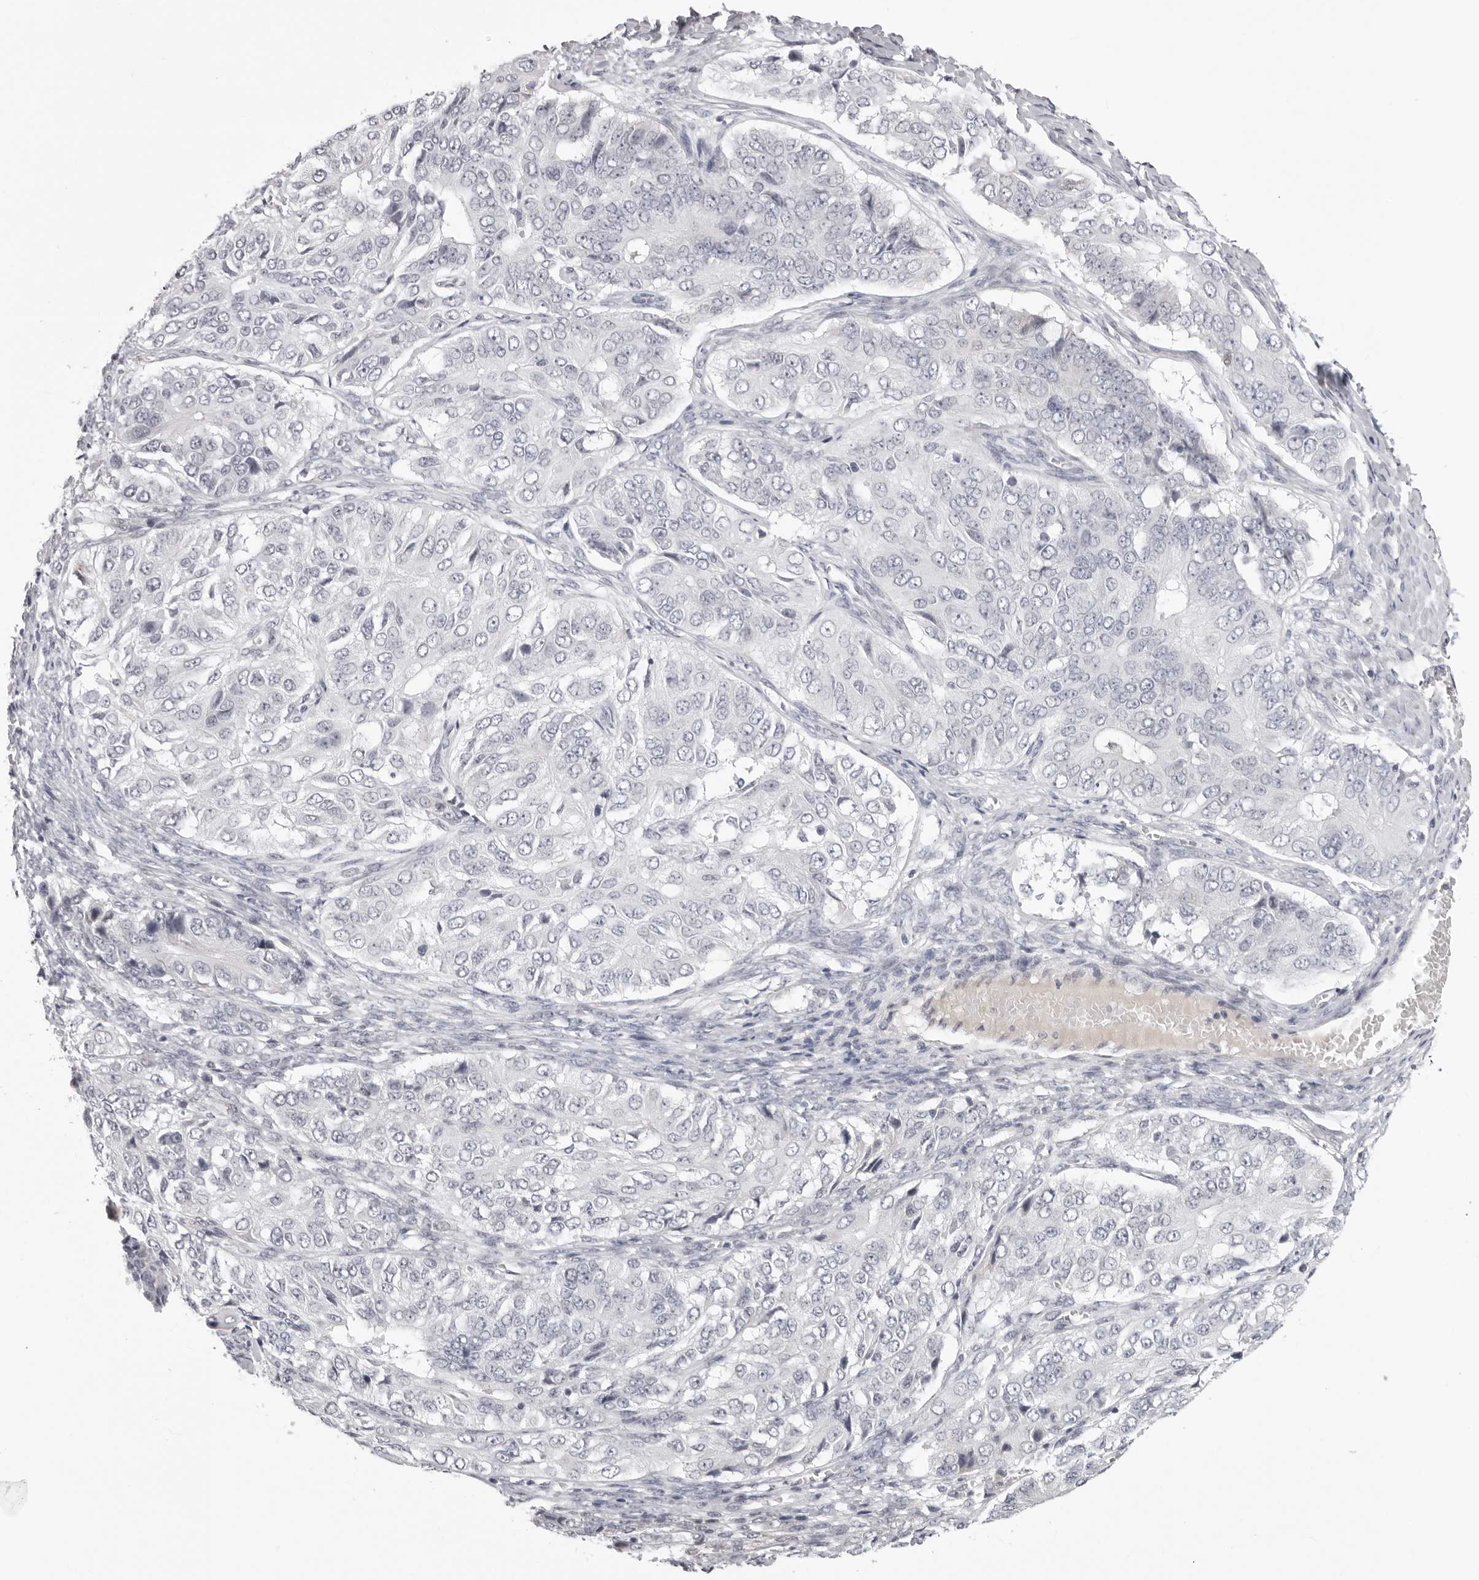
{"staining": {"intensity": "negative", "quantity": "none", "location": "none"}, "tissue": "ovarian cancer", "cell_type": "Tumor cells", "image_type": "cancer", "snomed": [{"axis": "morphology", "description": "Carcinoma, endometroid"}, {"axis": "topography", "description": "Ovary"}], "caption": "IHC image of endometroid carcinoma (ovarian) stained for a protein (brown), which reveals no expression in tumor cells. (Immunohistochemistry (ihc), brightfield microscopy, high magnification).", "gene": "SUGCT", "patient": {"sex": "female", "age": 51}}